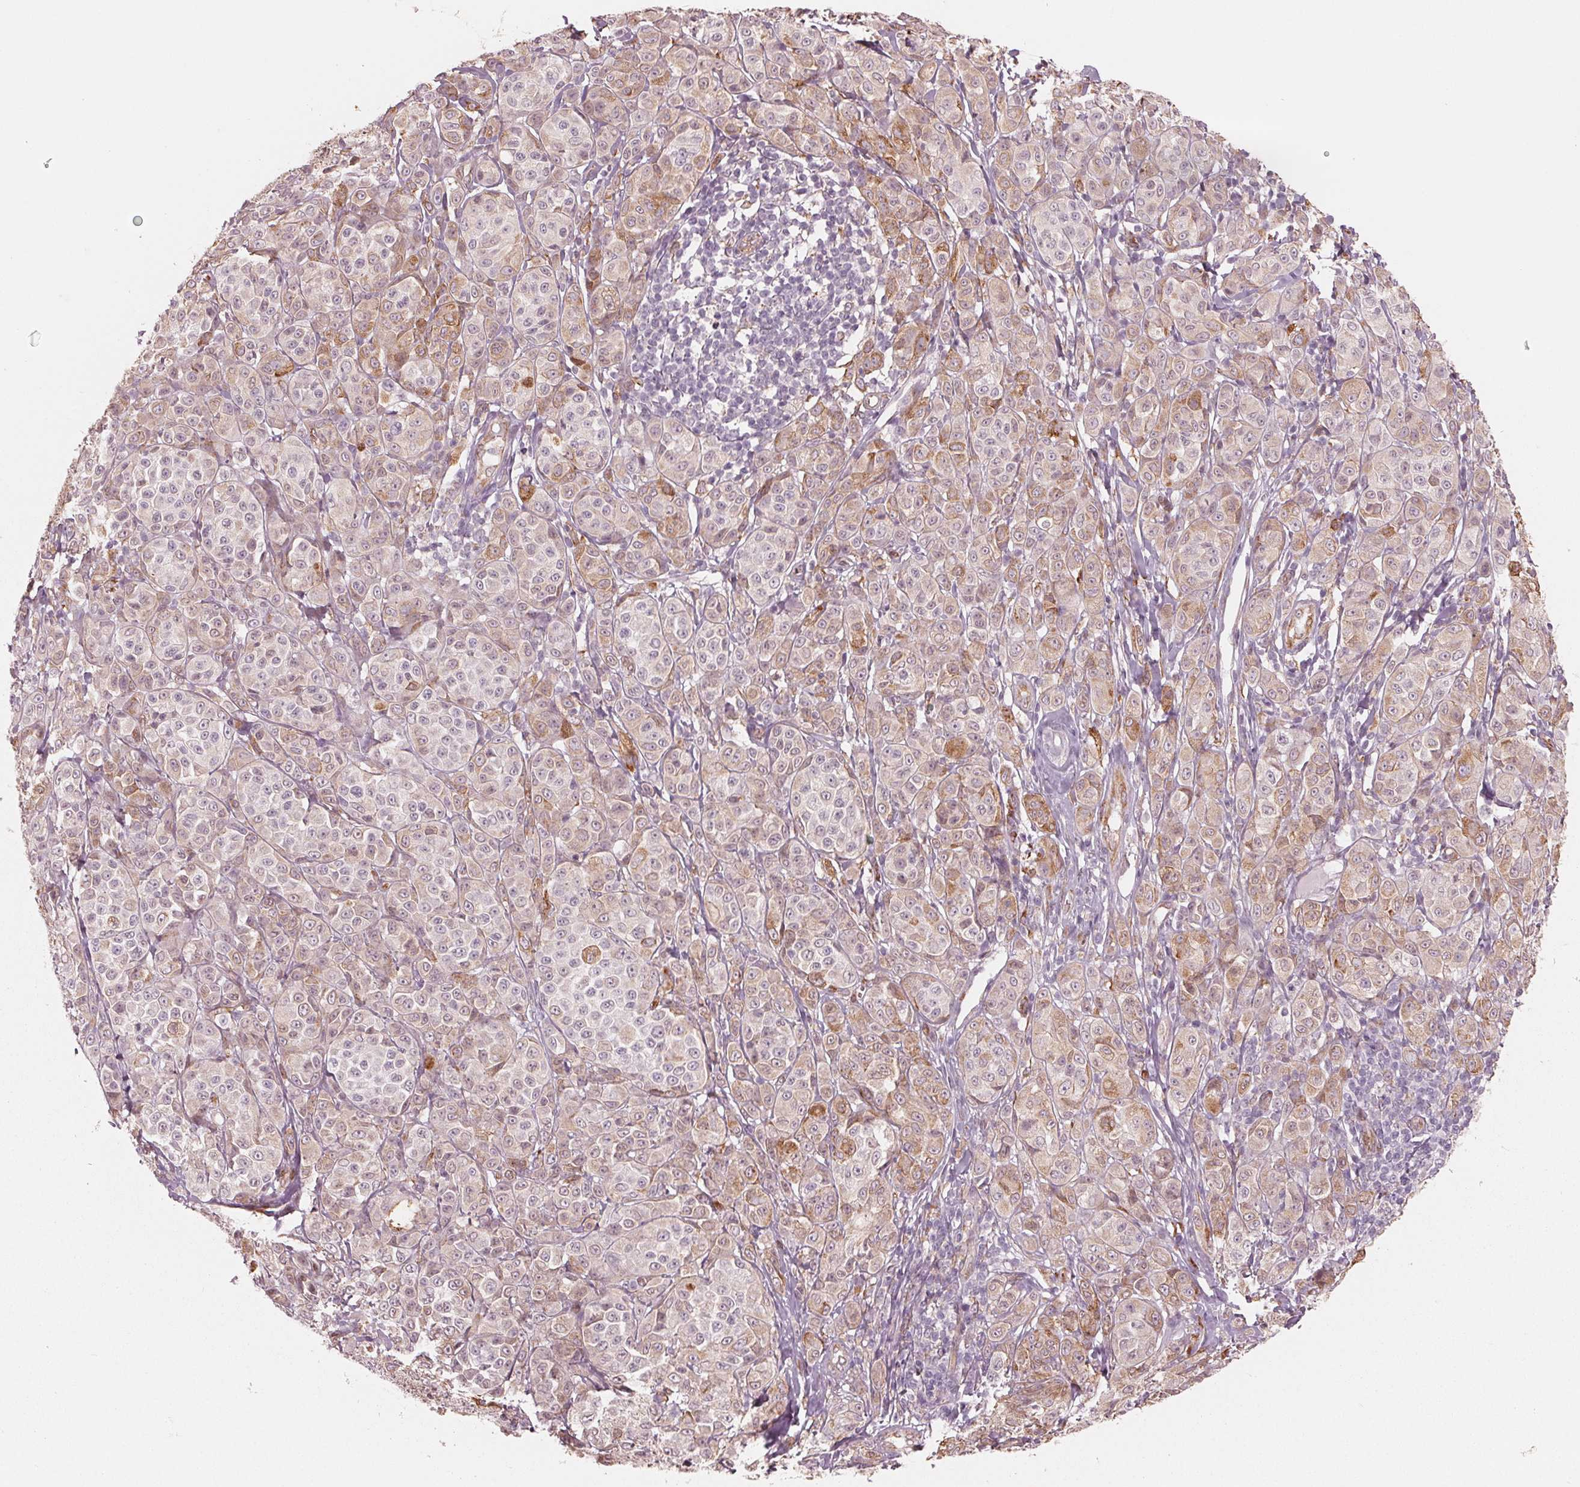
{"staining": {"intensity": "weak", "quantity": "25%-75%", "location": "cytoplasmic/membranous"}, "tissue": "melanoma", "cell_type": "Tumor cells", "image_type": "cancer", "snomed": [{"axis": "morphology", "description": "Malignant melanoma, NOS"}, {"axis": "topography", "description": "Skin"}], "caption": "Tumor cells demonstrate low levels of weak cytoplasmic/membranous expression in approximately 25%-75% of cells in human melanoma.", "gene": "IKBIP", "patient": {"sex": "male", "age": 89}}